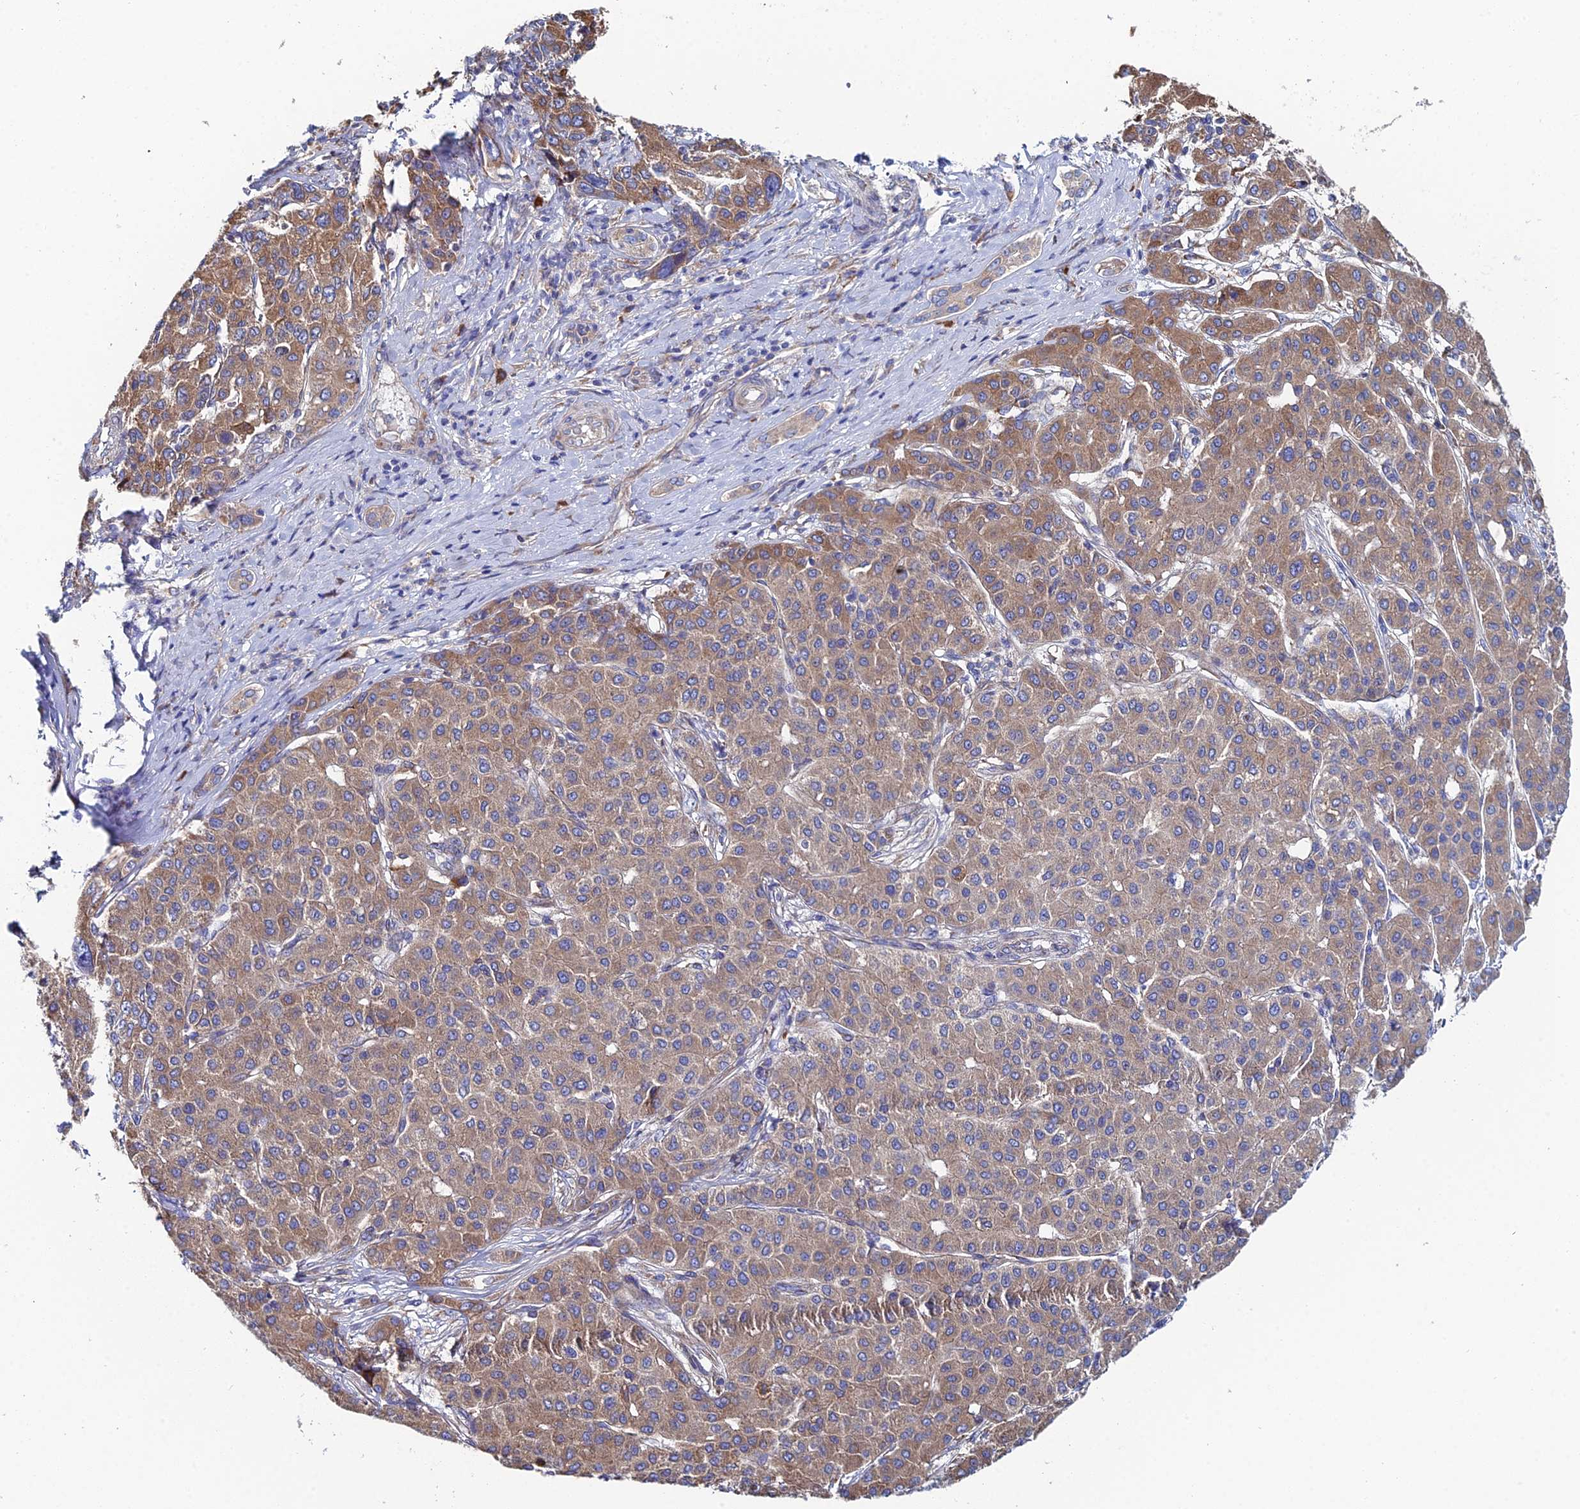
{"staining": {"intensity": "moderate", "quantity": "25%-75%", "location": "cytoplasmic/membranous"}, "tissue": "liver cancer", "cell_type": "Tumor cells", "image_type": "cancer", "snomed": [{"axis": "morphology", "description": "Carcinoma, Hepatocellular, NOS"}, {"axis": "topography", "description": "Liver"}], "caption": "A micrograph of human hepatocellular carcinoma (liver) stained for a protein shows moderate cytoplasmic/membranous brown staining in tumor cells.", "gene": "CLCN3", "patient": {"sex": "male", "age": 65}}